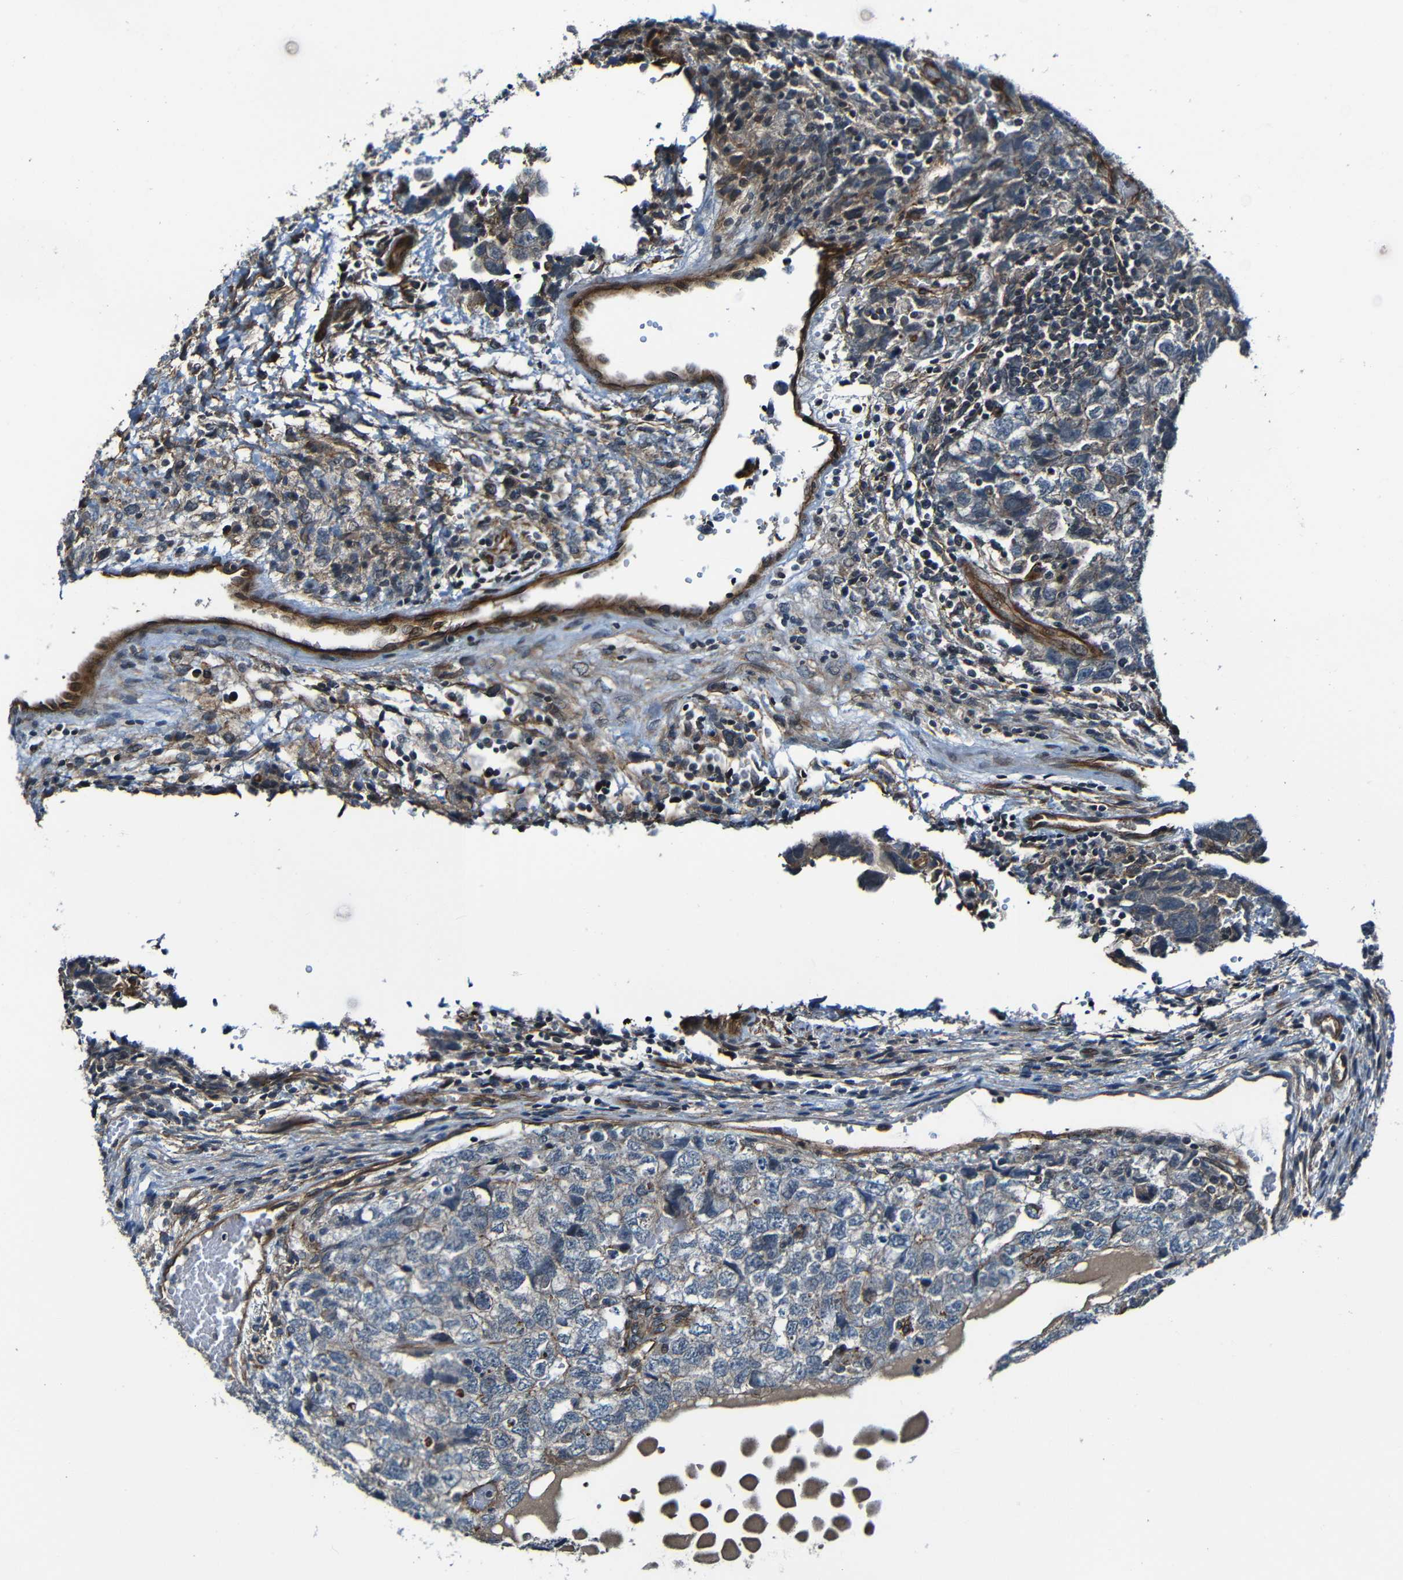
{"staining": {"intensity": "negative", "quantity": "none", "location": "none"}, "tissue": "testis cancer", "cell_type": "Tumor cells", "image_type": "cancer", "snomed": [{"axis": "morphology", "description": "Carcinoma, Embryonal, NOS"}, {"axis": "topography", "description": "Testis"}], "caption": "Immunohistochemistry photomicrograph of embryonal carcinoma (testis) stained for a protein (brown), which reveals no positivity in tumor cells.", "gene": "LGR5", "patient": {"sex": "male", "age": 36}}